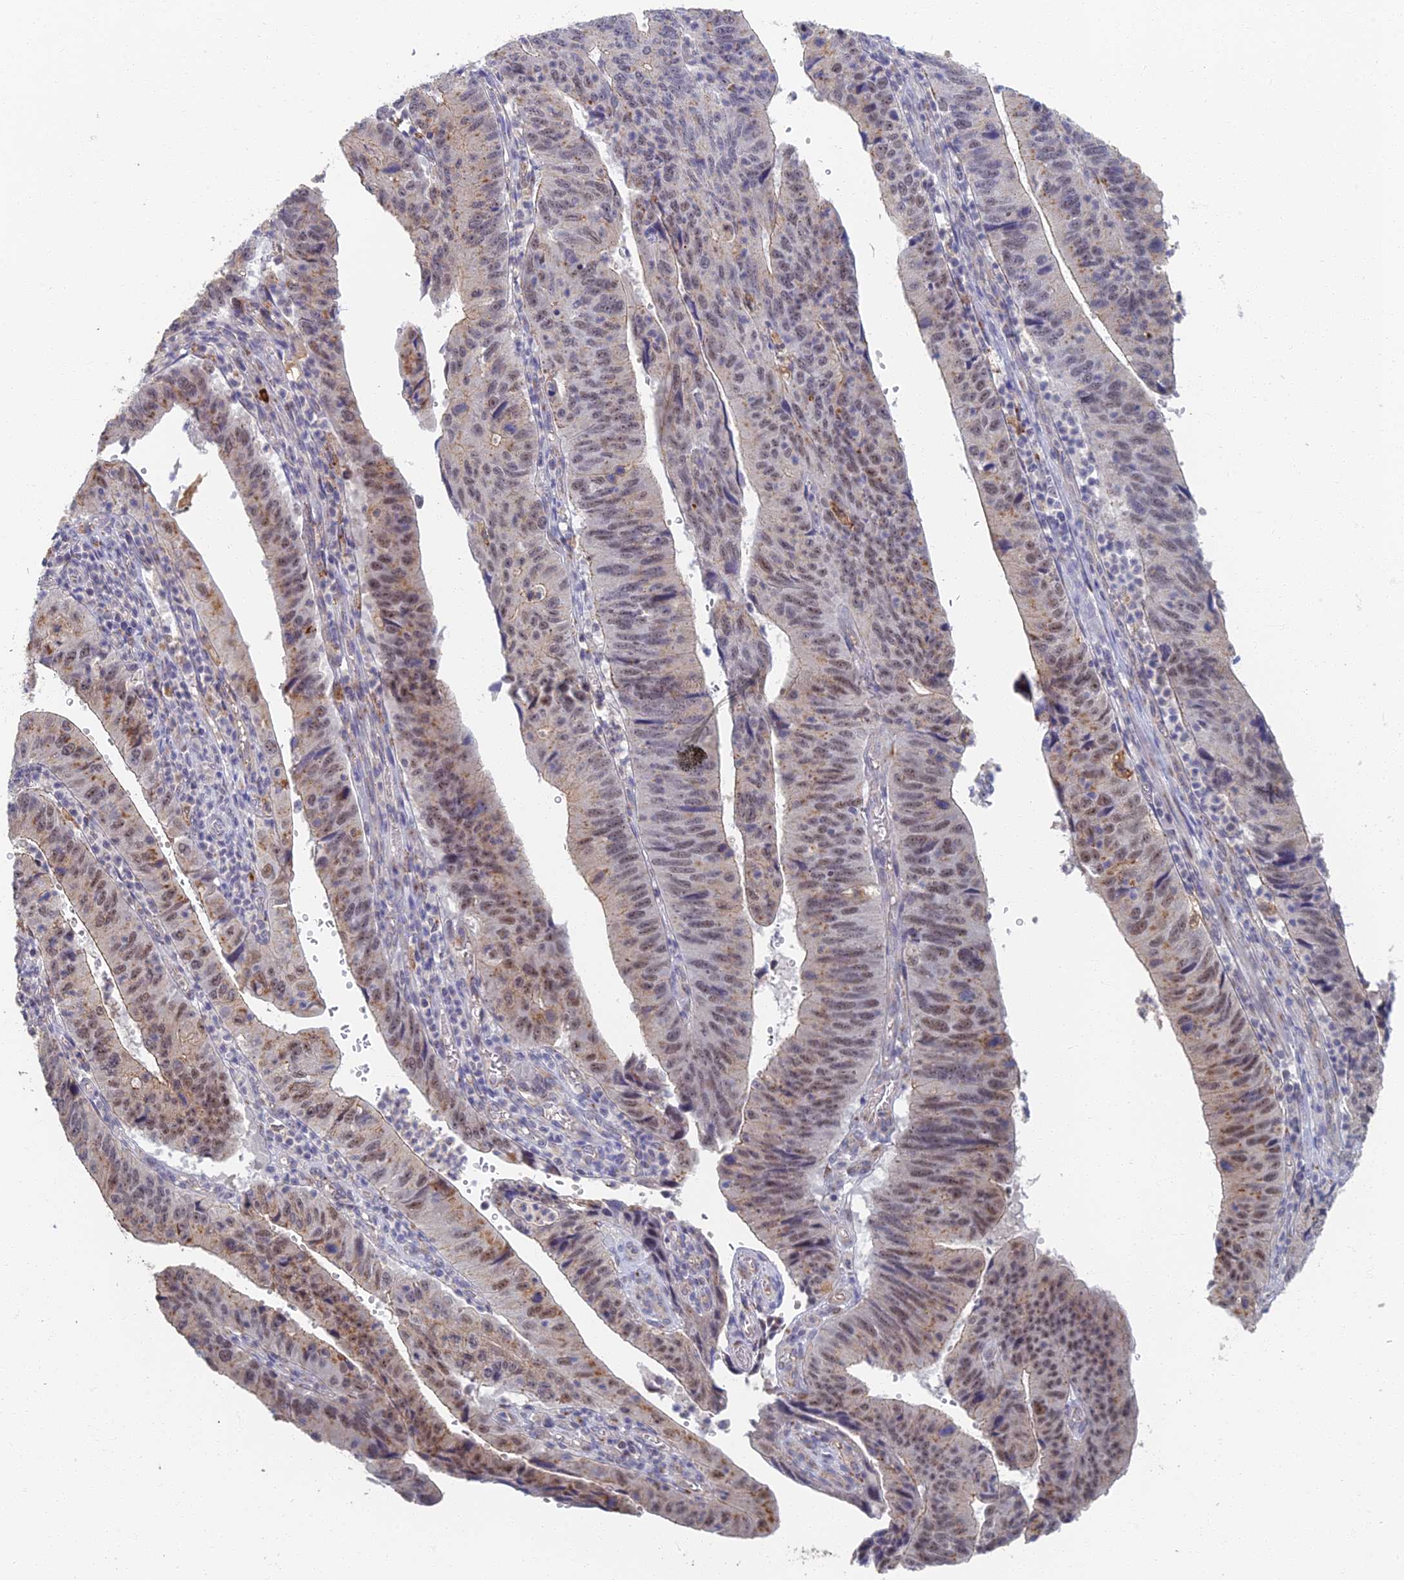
{"staining": {"intensity": "weak", "quantity": "25%-75%", "location": "cytoplasmic/membranous,nuclear"}, "tissue": "stomach cancer", "cell_type": "Tumor cells", "image_type": "cancer", "snomed": [{"axis": "morphology", "description": "Adenocarcinoma, NOS"}, {"axis": "topography", "description": "Stomach"}], "caption": "A low amount of weak cytoplasmic/membranous and nuclear positivity is appreciated in about 25%-75% of tumor cells in stomach adenocarcinoma tissue. Immunohistochemistry (ihc) stains the protein in brown and the nuclei are stained blue.", "gene": "GPATCH1", "patient": {"sex": "male", "age": 59}}